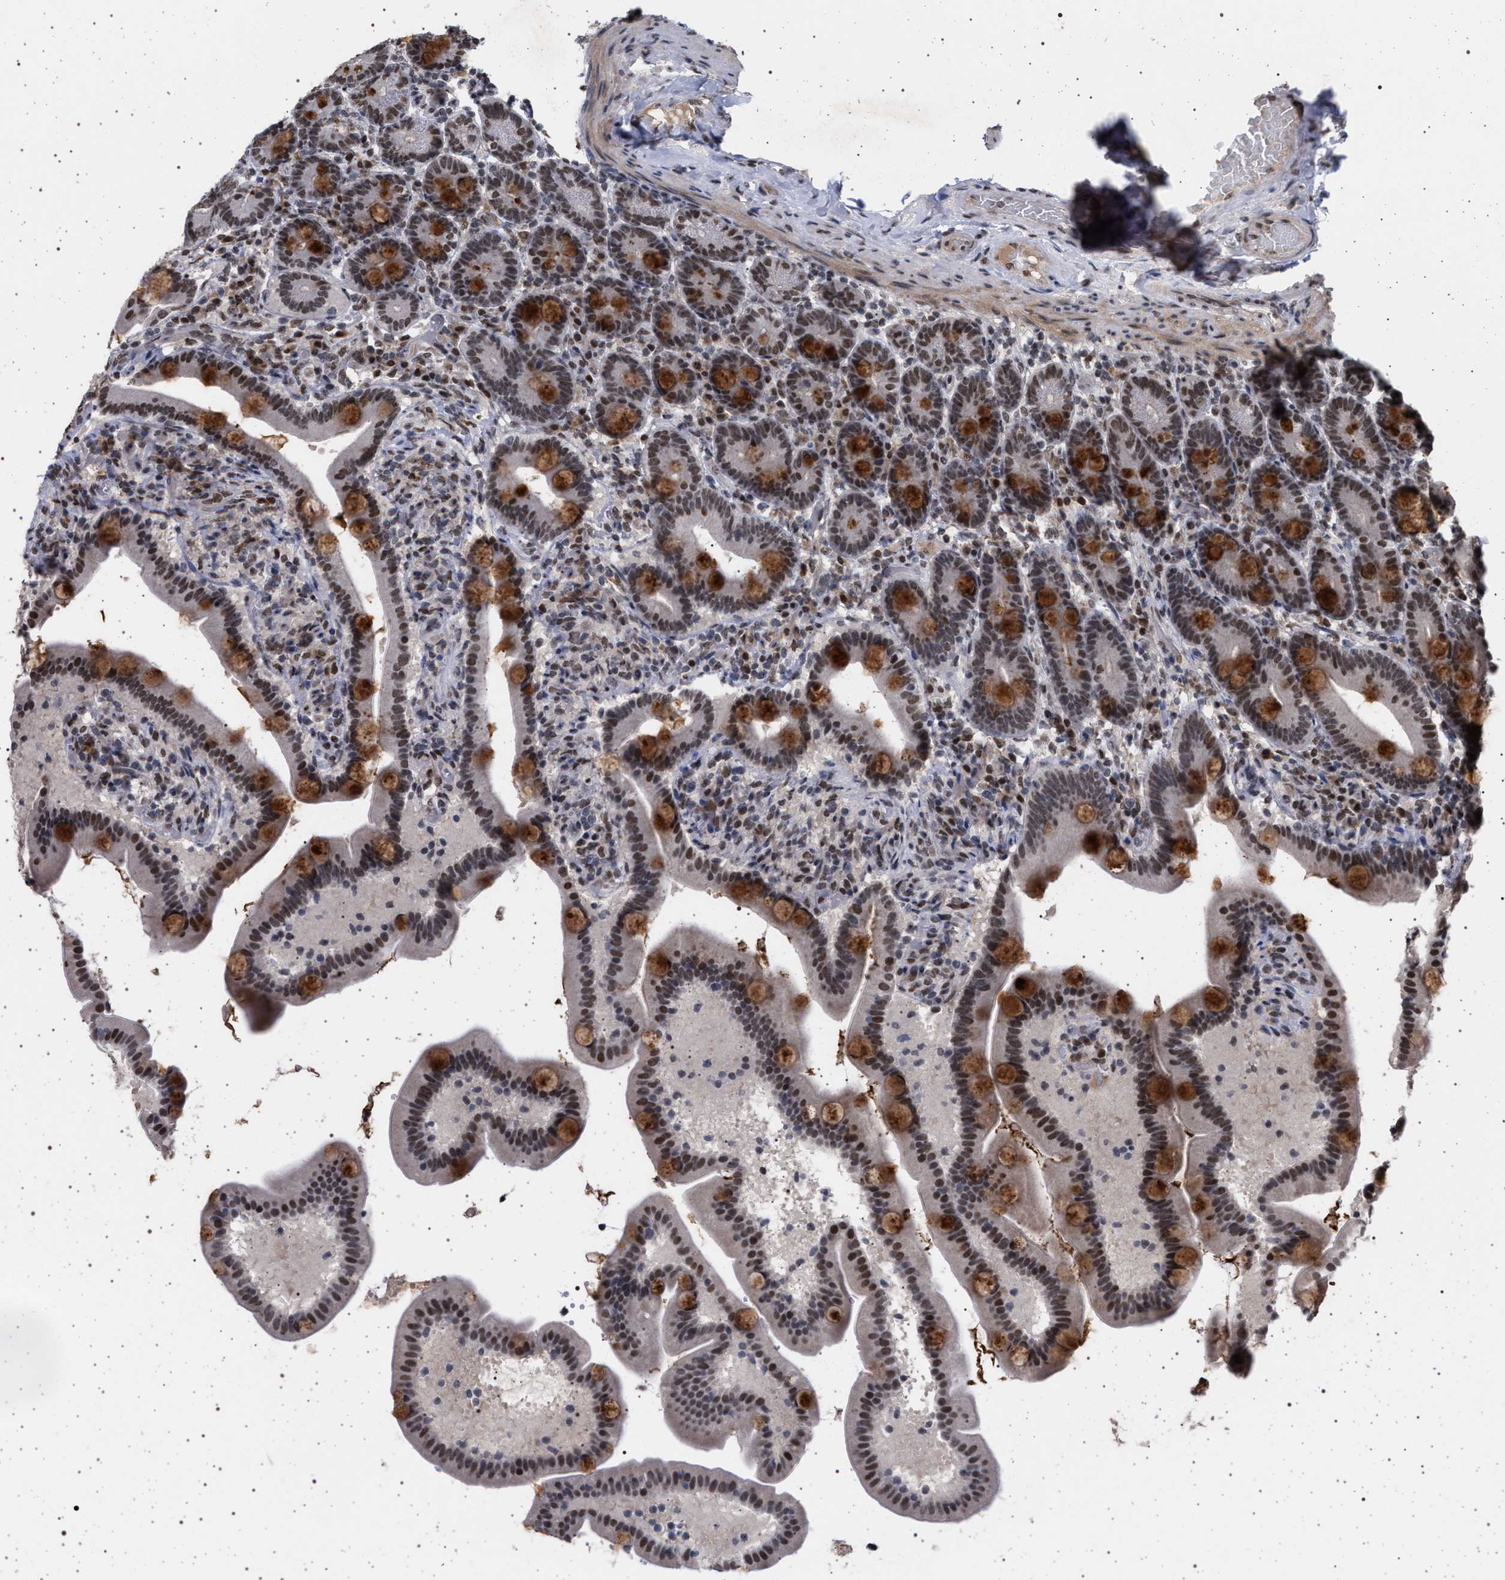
{"staining": {"intensity": "moderate", "quantity": "25%-75%", "location": "cytoplasmic/membranous,nuclear"}, "tissue": "duodenum", "cell_type": "Glandular cells", "image_type": "normal", "snomed": [{"axis": "morphology", "description": "Normal tissue, NOS"}, {"axis": "topography", "description": "Duodenum"}], "caption": "DAB immunohistochemical staining of normal duodenum shows moderate cytoplasmic/membranous,nuclear protein positivity in approximately 25%-75% of glandular cells.", "gene": "PHF12", "patient": {"sex": "male", "age": 54}}